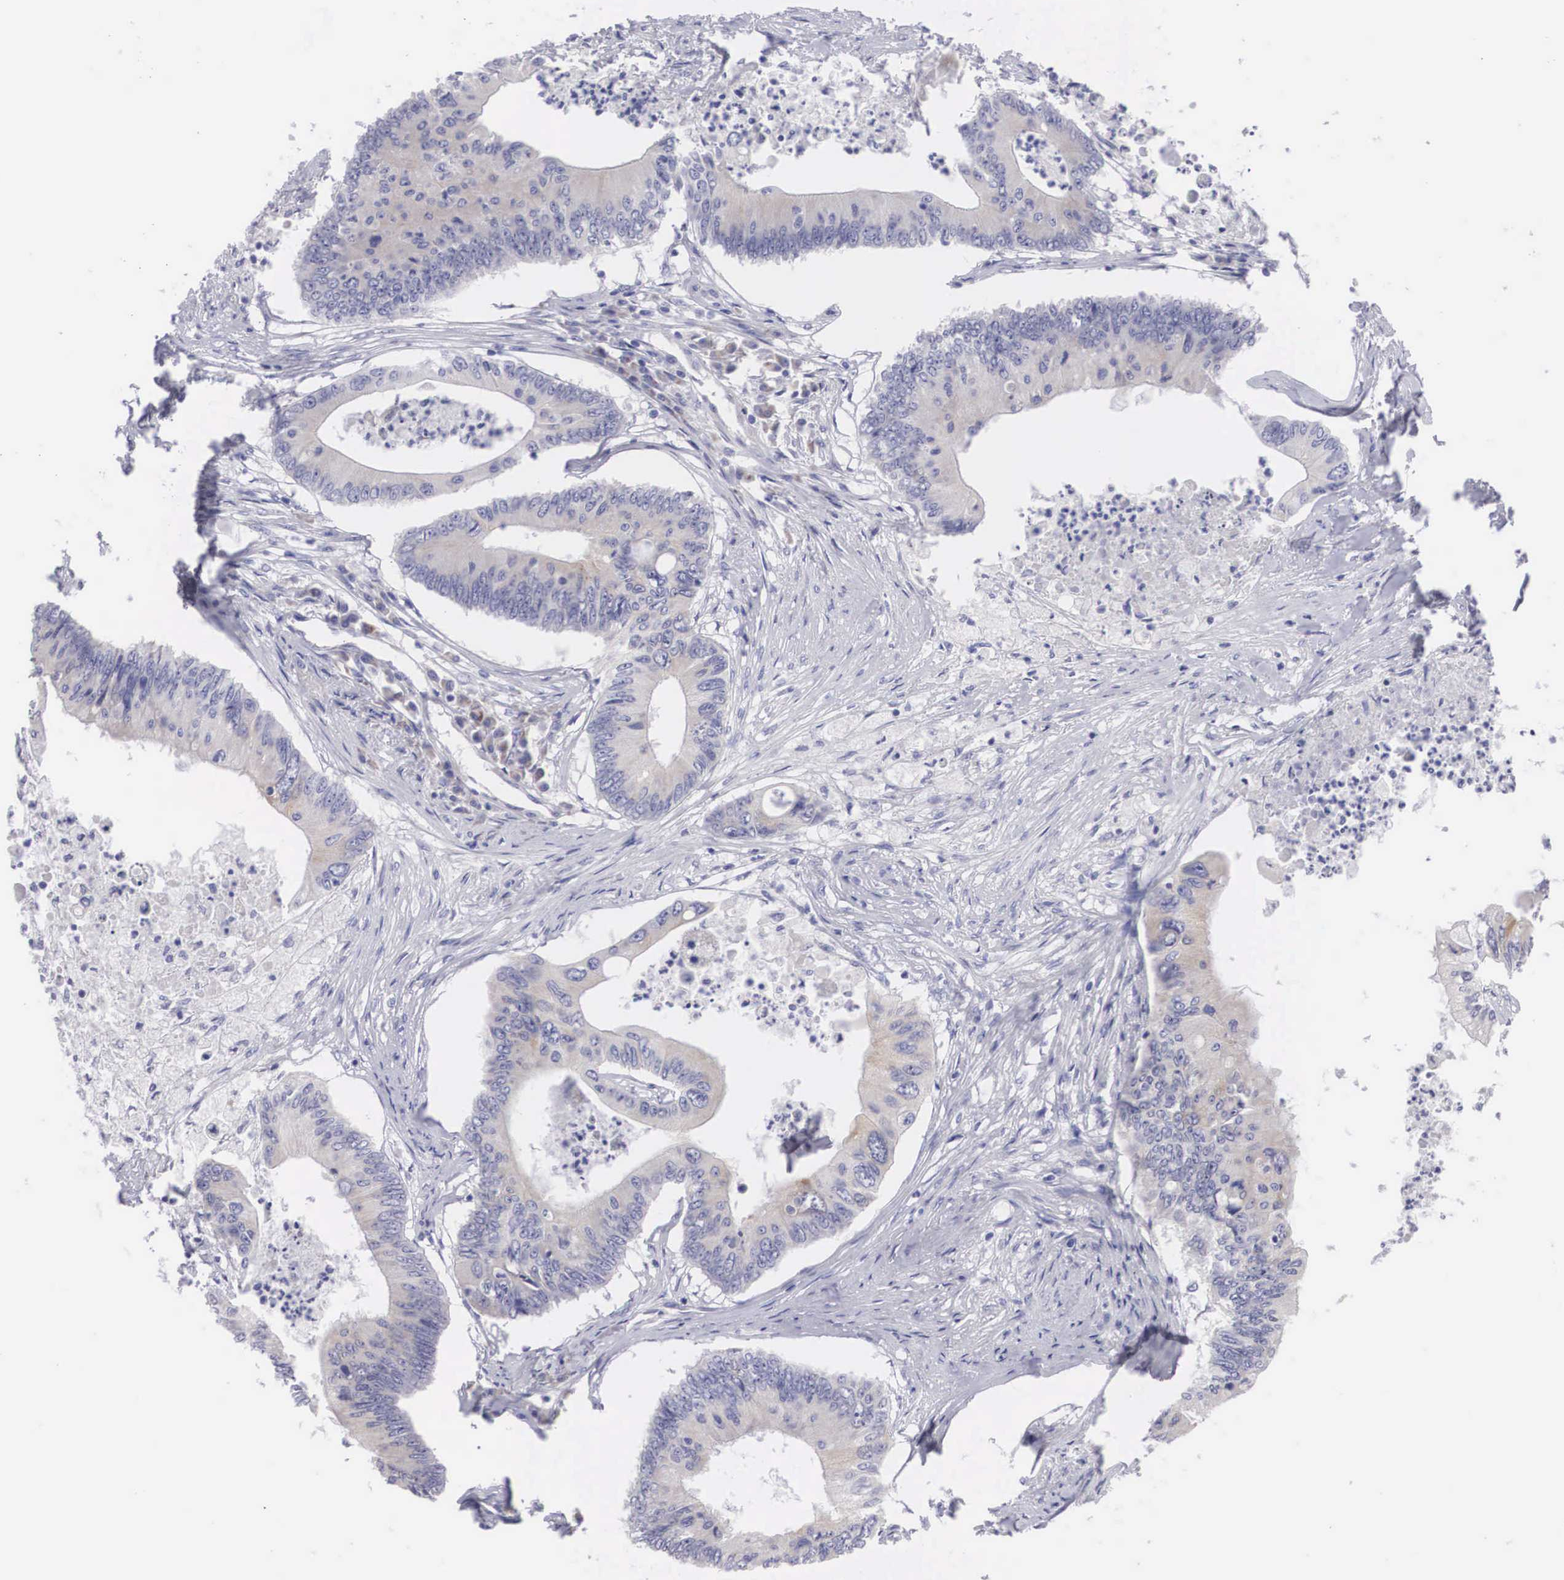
{"staining": {"intensity": "weak", "quantity": ">75%", "location": "cytoplasmic/membranous"}, "tissue": "colorectal cancer", "cell_type": "Tumor cells", "image_type": "cancer", "snomed": [{"axis": "morphology", "description": "Adenocarcinoma, NOS"}, {"axis": "topography", "description": "Colon"}], "caption": "Tumor cells show low levels of weak cytoplasmic/membranous positivity in about >75% of cells in human adenocarcinoma (colorectal).", "gene": "ARMCX3", "patient": {"sex": "male", "age": 65}}